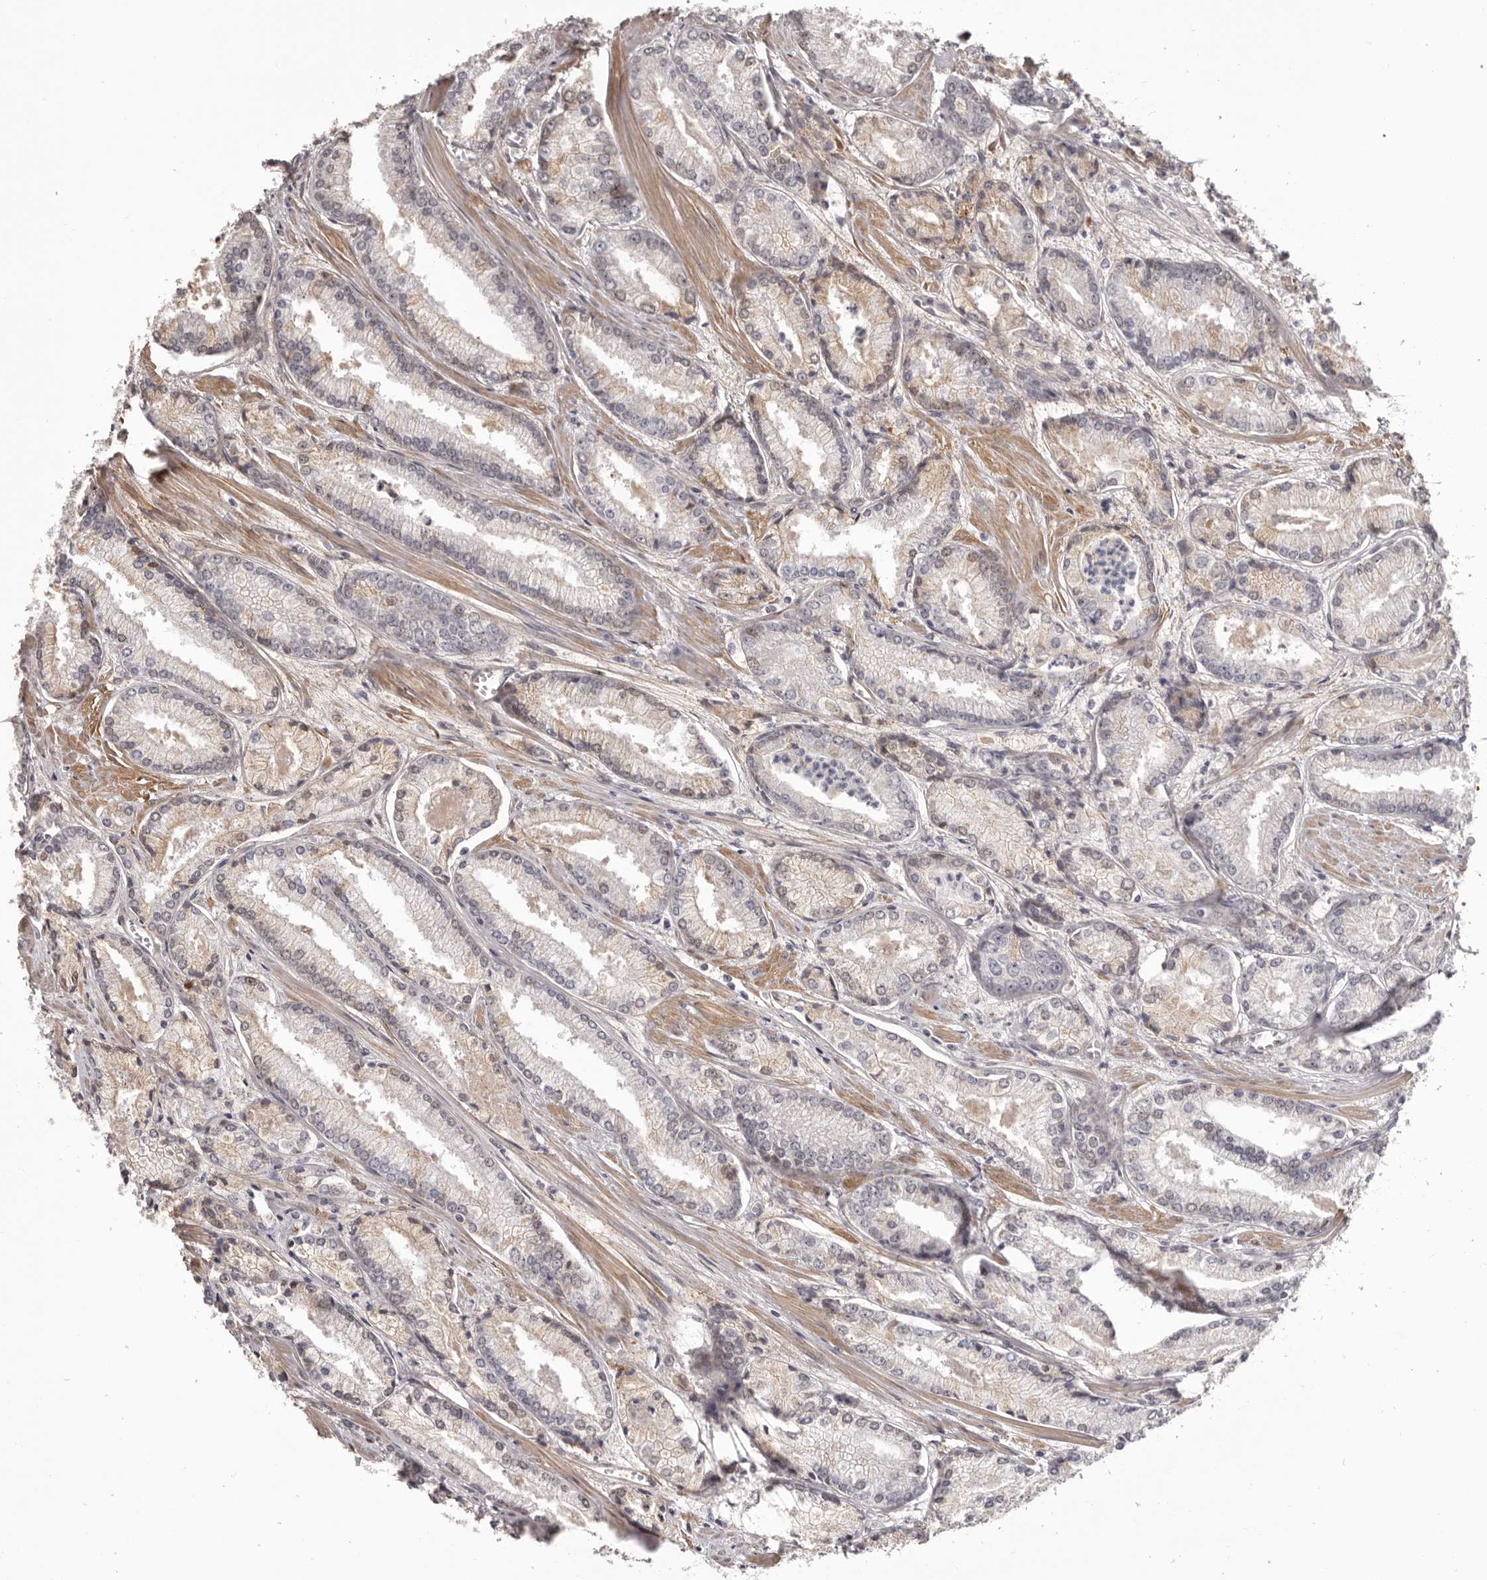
{"staining": {"intensity": "negative", "quantity": "none", "location": "none"}, "tissue": "prostate cancer", "cell_type": "Tumor cells", "image_type": "cancer", "snomed": [{"axis": "morphology", "description": "Adenocarcinoma, Low grade"}, {"axis": "topography", "description": "Prostate"}], "caption": "Immunohistochemical staining of human prostate cancer exhibits no significant expression in tumor cells.", "gene": "OTUD3", "patient": {"sex": "male", "age": 54}}